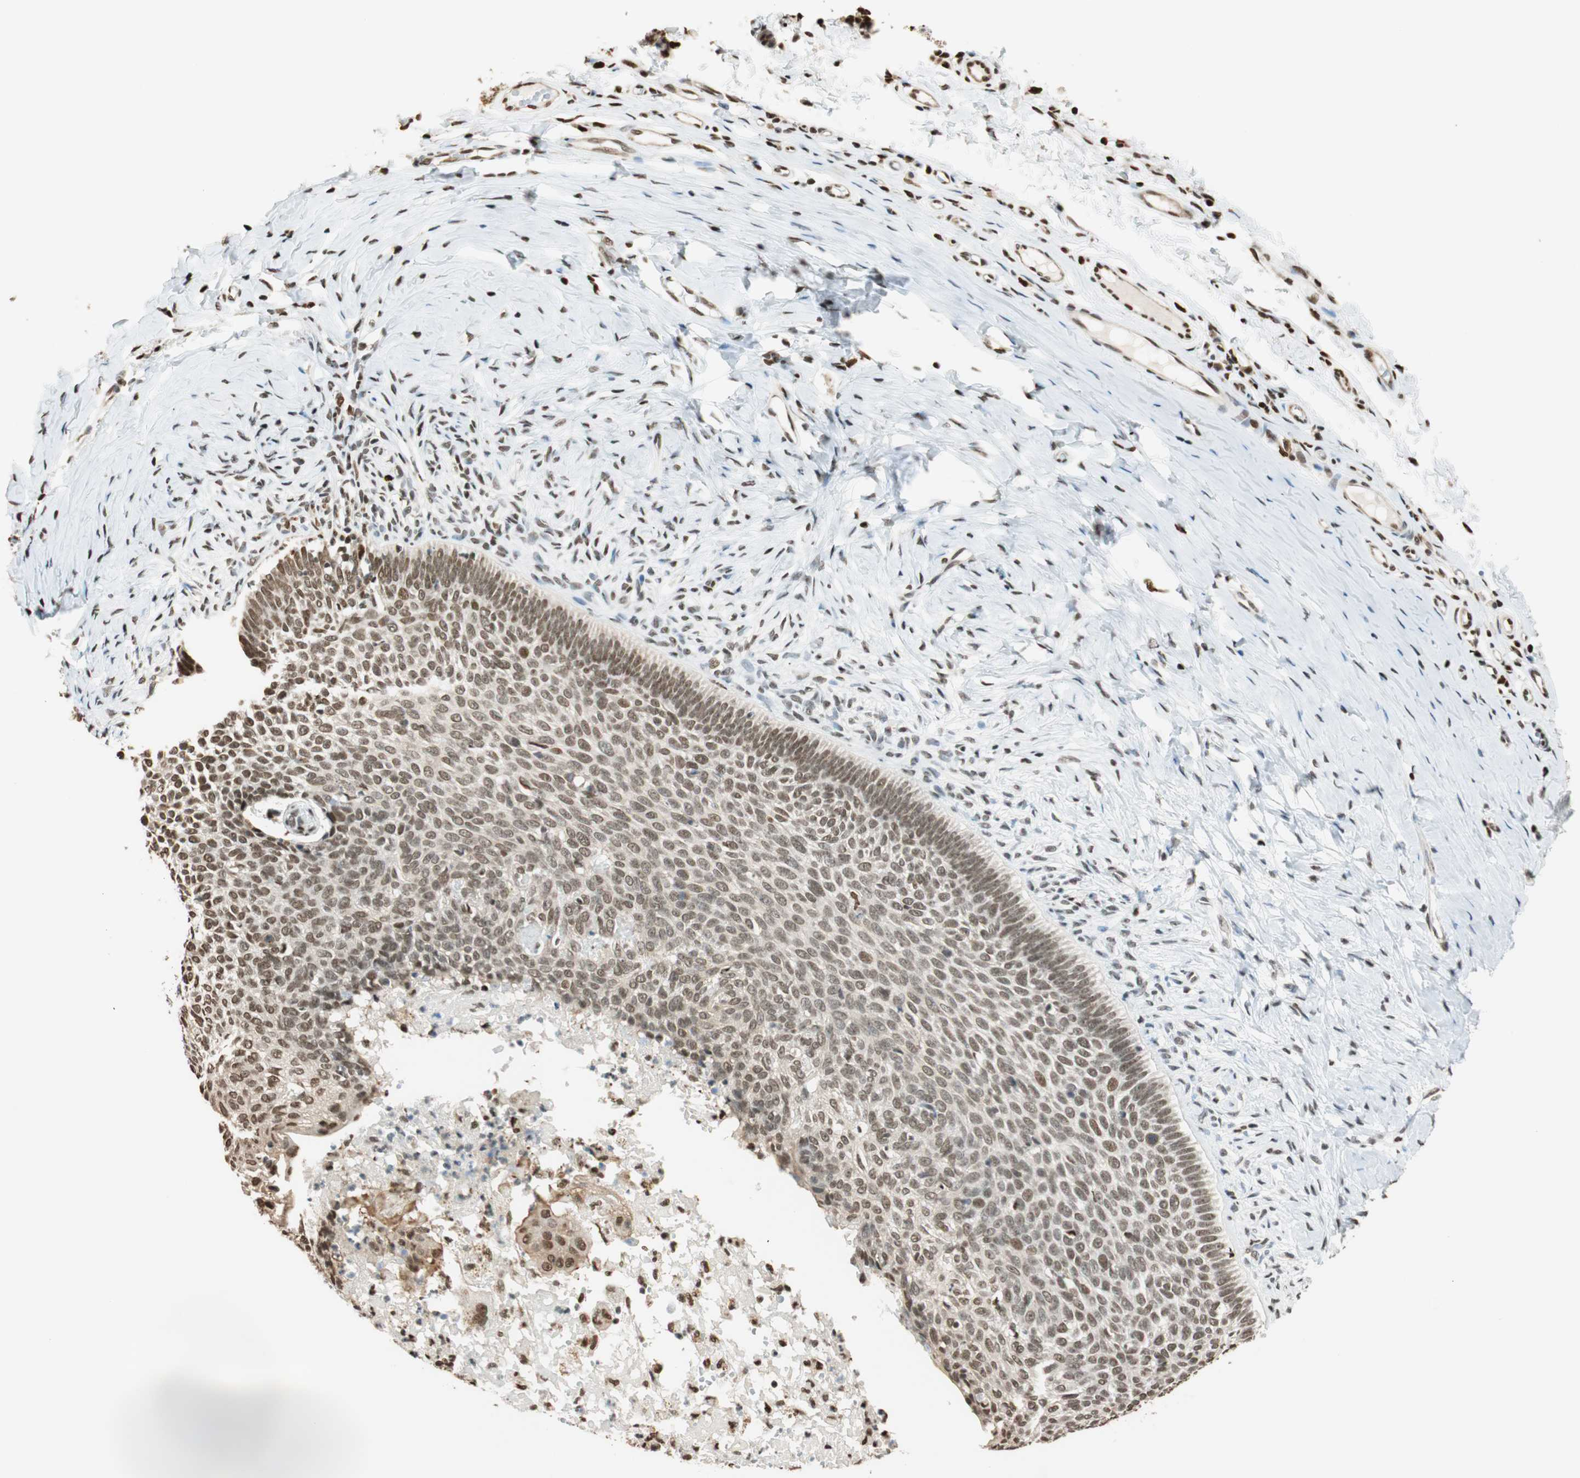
{"staining": {"intensity": "weak", "quantity": "25%-75%", "location": "cytoplasmic/membranous,nuclear"}, "tissue": "skin cancer", "cell_type": "Tumor cells", "image_type": "cancer", "snomed": [{"axis": "morphology", "description": "Normal tissue, NOS"}, {"axis": "morphology", "description": "Basal cell carcinoma"}, {"axis": "topography", "description": "Skin"}], "caption": "Protein expression analysis of skin cancer demonstrates weak cytoplasmic/membranous and nuclear staining in approximately 25%-75% of tumor cells.", "gene": "FANCG", "patient": {"sex": "male", "age": 87}}